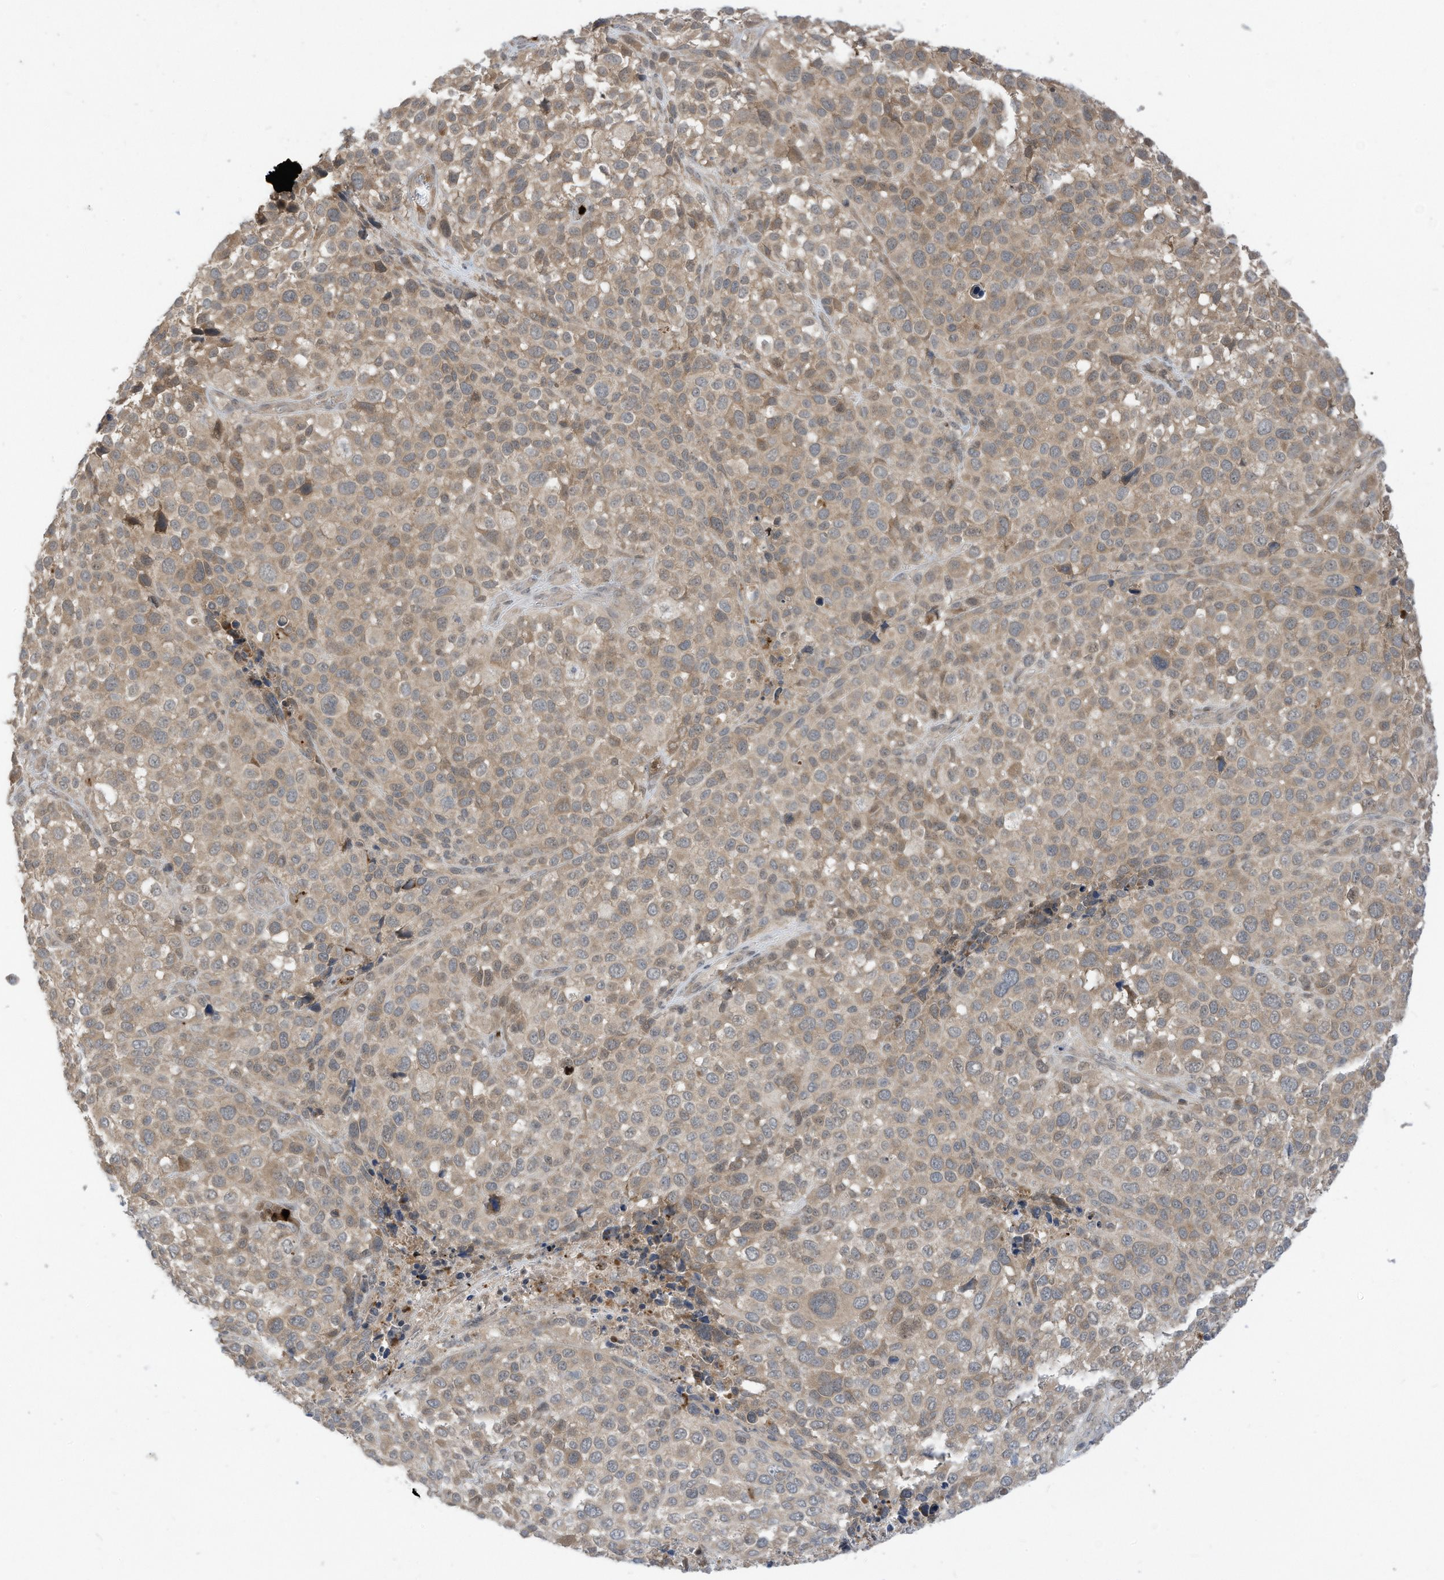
{"staining": {"intensity": "weak", "quantity": "25%-75%", "location": "cytoplasmic/membranous"}, "tissue": "melanoma", "cell_type": "Tumor cells", "image_type": "cancer", "snomed": [{"axis": "morphology", "description": "Malignant melanoma, NOS"}, {"axis": "topography", "description": "Skin of trunk"}], "caption": "Immunohistochemistry (IHC) image of neoplastic tissue: melanoma stained using immunohistochemistry exhibits low levels of weak protein expression localized specifically in the cytoplasmic/membranous of tumor cells, appearing as a cytoplasmic/membranous brown color.", "gene": "CNKSR1", "patient": {"sex": "male", "age": 71}}